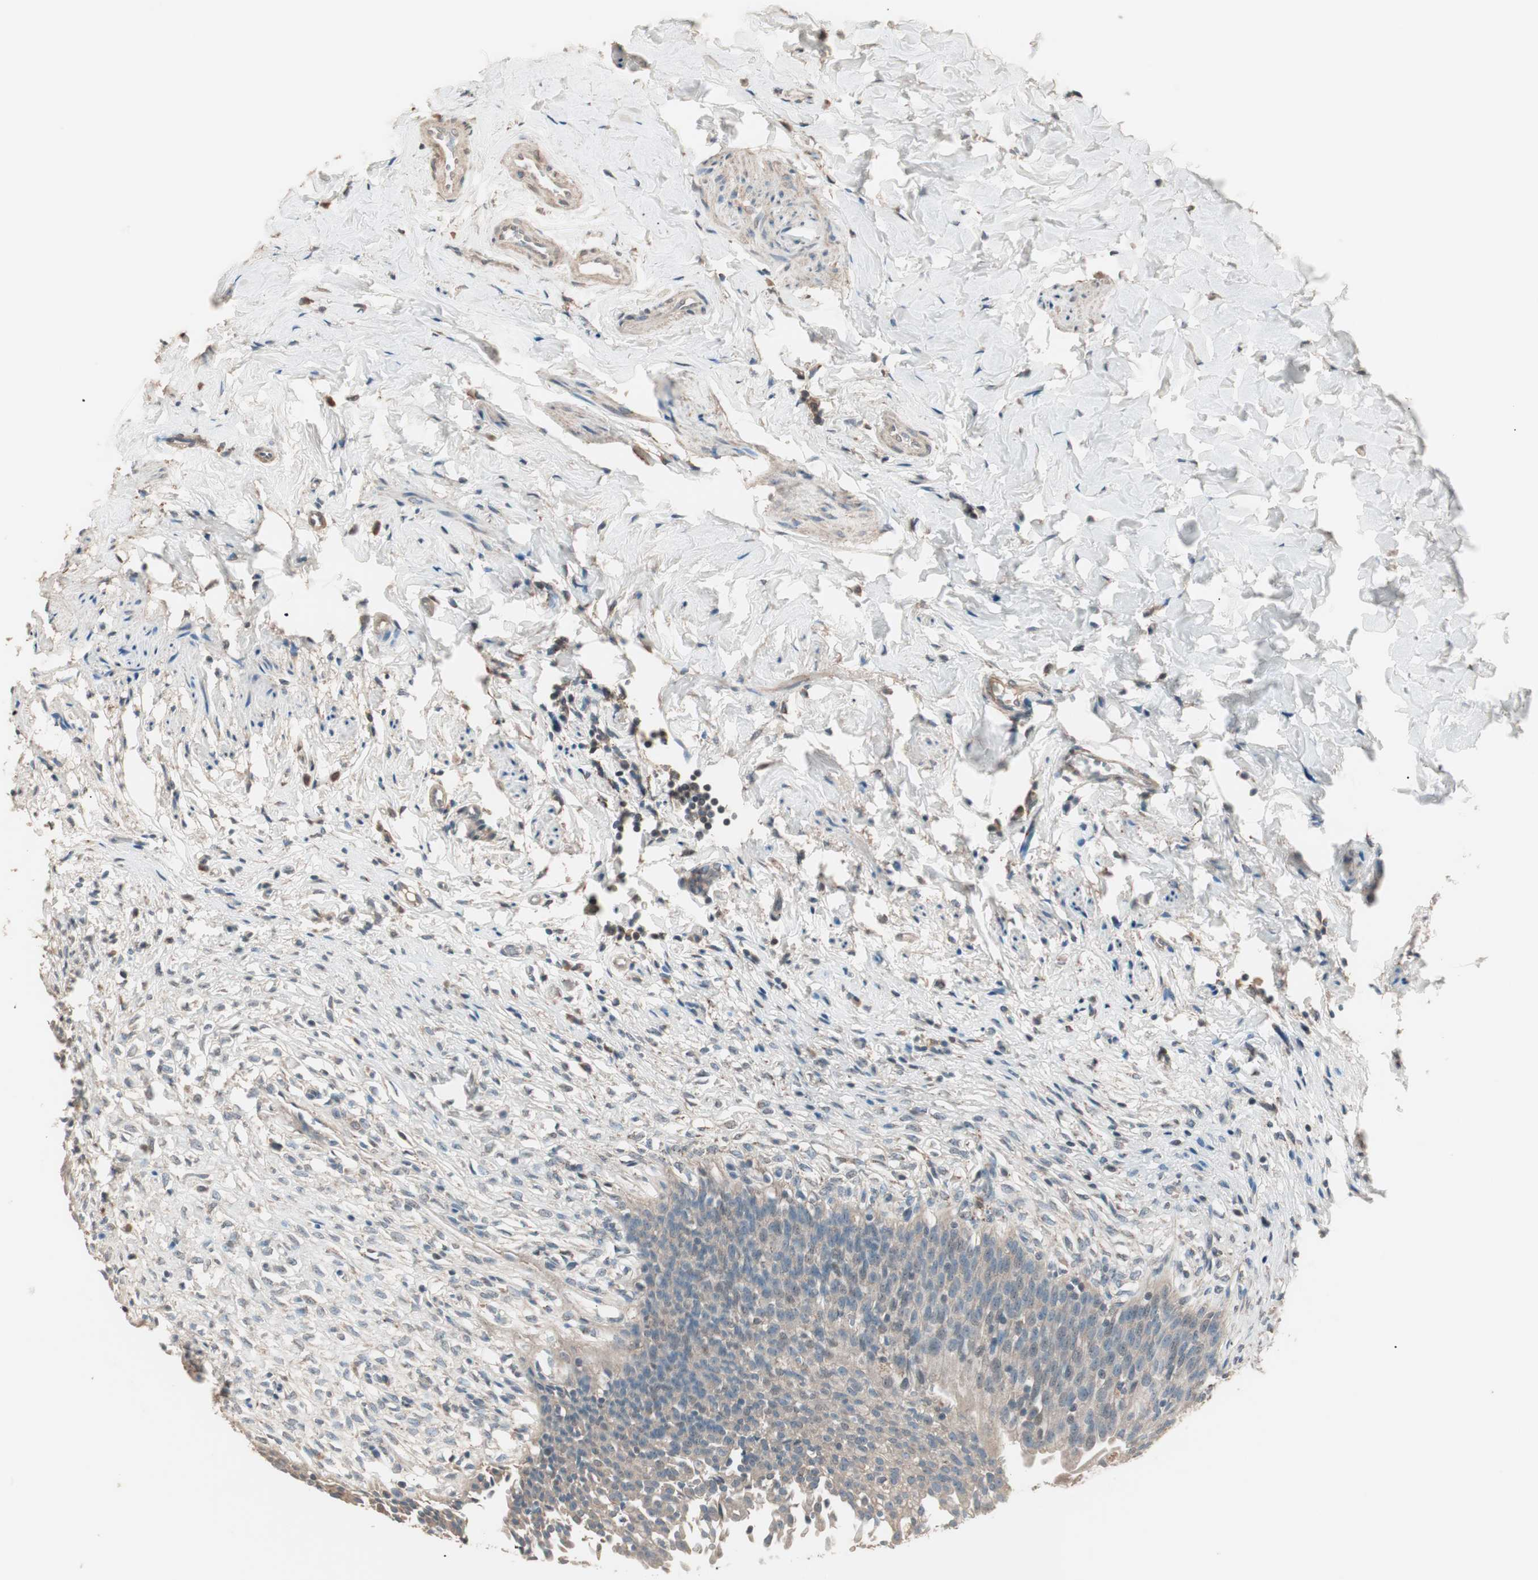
{"staining": {"intensity": "moderate", "quantity": ">75%", "location": "cytoplasmic/membranous,nuclear"}, "tissue": "urinary bladder", "cell_type": "Urothelial cells", "image_type": "normal", "snomed": [{"axis": "morphology", "description": "Normal tissue, NOS"}, {"axis": "morphology", "description": "Inflammation, NOS"}, {"axis": "topography", "description": "Urinary bladder"}], "caption": "Protein staining displays moderate cytoplasmic/membranous,nuclear positivity in approximately >75% of urothelial cells in unremarkable urinary bladder.", "gene": "NFRKB", "patient": {"sex": "female", "age": 80}}